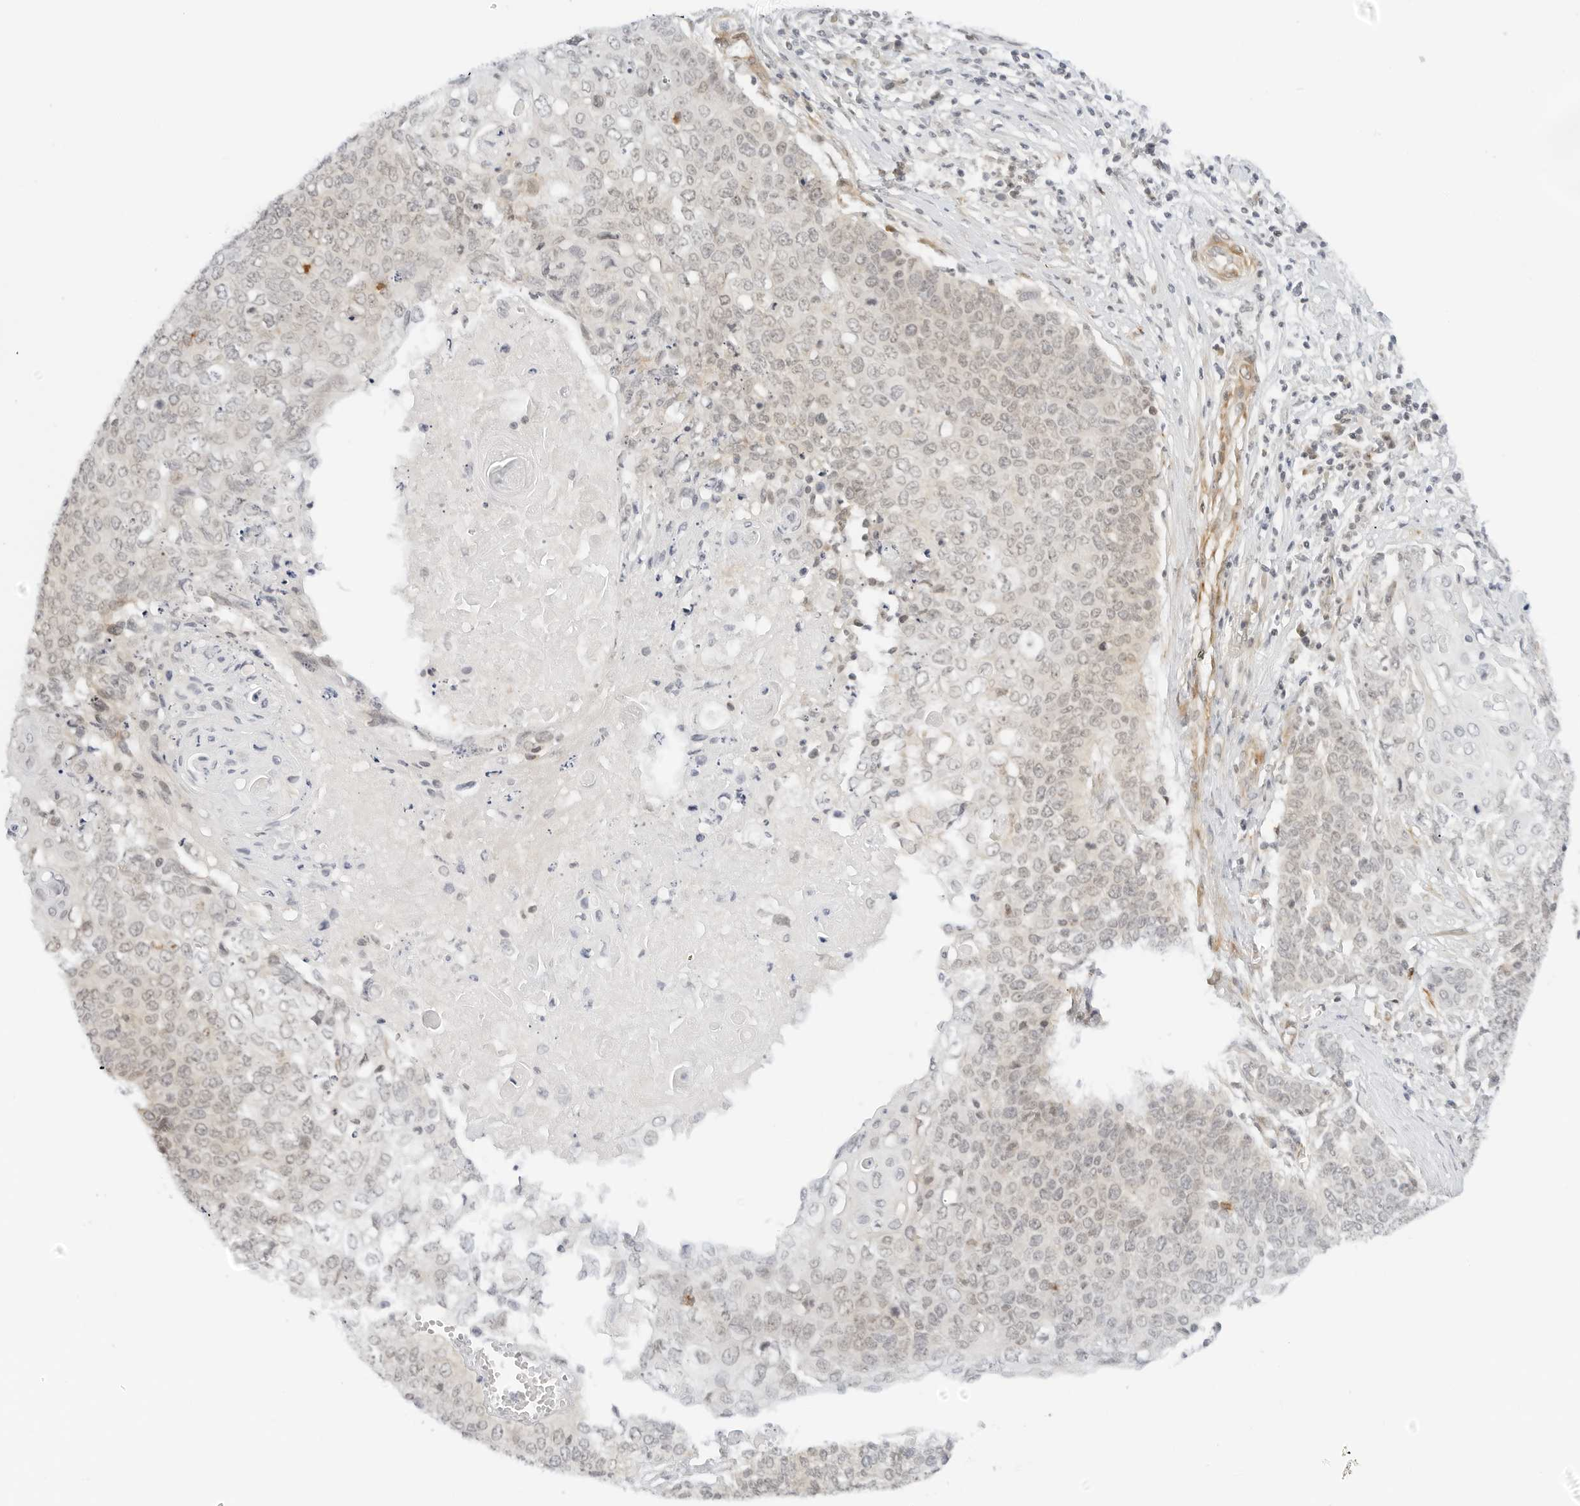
{"staining": {"intensity": "weak", "quantity": "25%-75%", "location": "cytoplasmic/membranous"}, "tissue": "cervical cancer", "cell_type": "Tumor cells", "image_type": "cancer", "snomed": [{"axis": "morphology", "description": "Squamous cell carcinoma, NOS"}, {"axis": "topography", "description": "Cervix"}], "caption": "Weak cytoplasmic/membranous staining is appreciated in about 25%-75% of tumor cells in cervical cancer (squamous cell carcinoma).", "gene": "NEO1", "patient": {"sex": "female", "age": 39}}